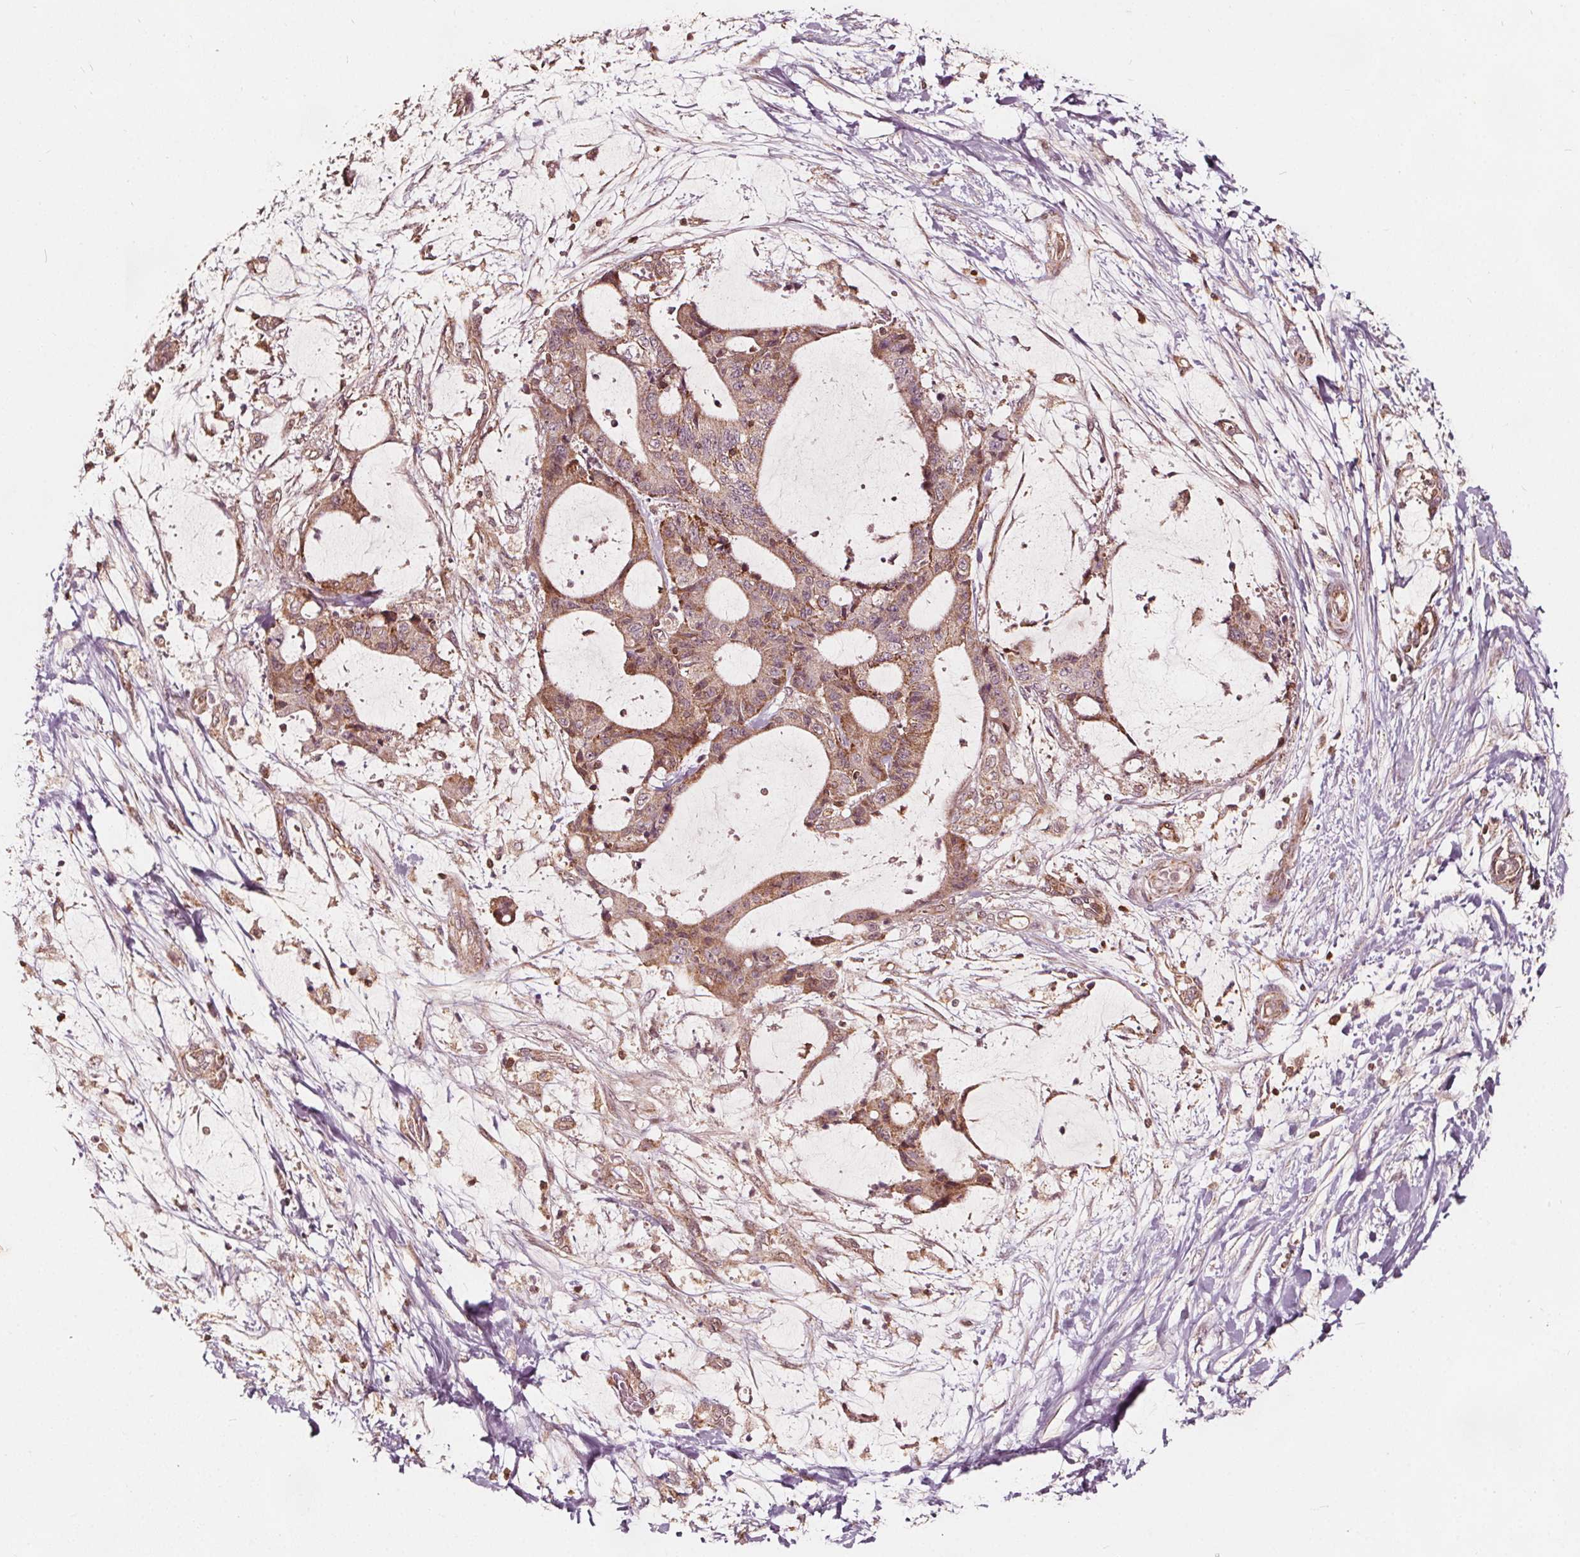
{"staining": {"intensity": "moderate", "quantity": ">75%", "location": "cytoplasmic/membranous"}, "tissue": "liver cancer", "cell_type": "Tumor cells", "image_type": "cancer", "snomed": [{"axis": "morphology", "description": "Cholangiocarcinoma"}, {"axis": "topography", "description": "Liver"}], "caption": "Immunohistochemistry (DAB) staining of human liver cancer (cholangiocarcinoma) exhibits moderate cytoplasmic/membranous protein staining in approximately >75% of tumor cells.", "gene": "AIP", "patient": {"sex": "female", "age": 73}}